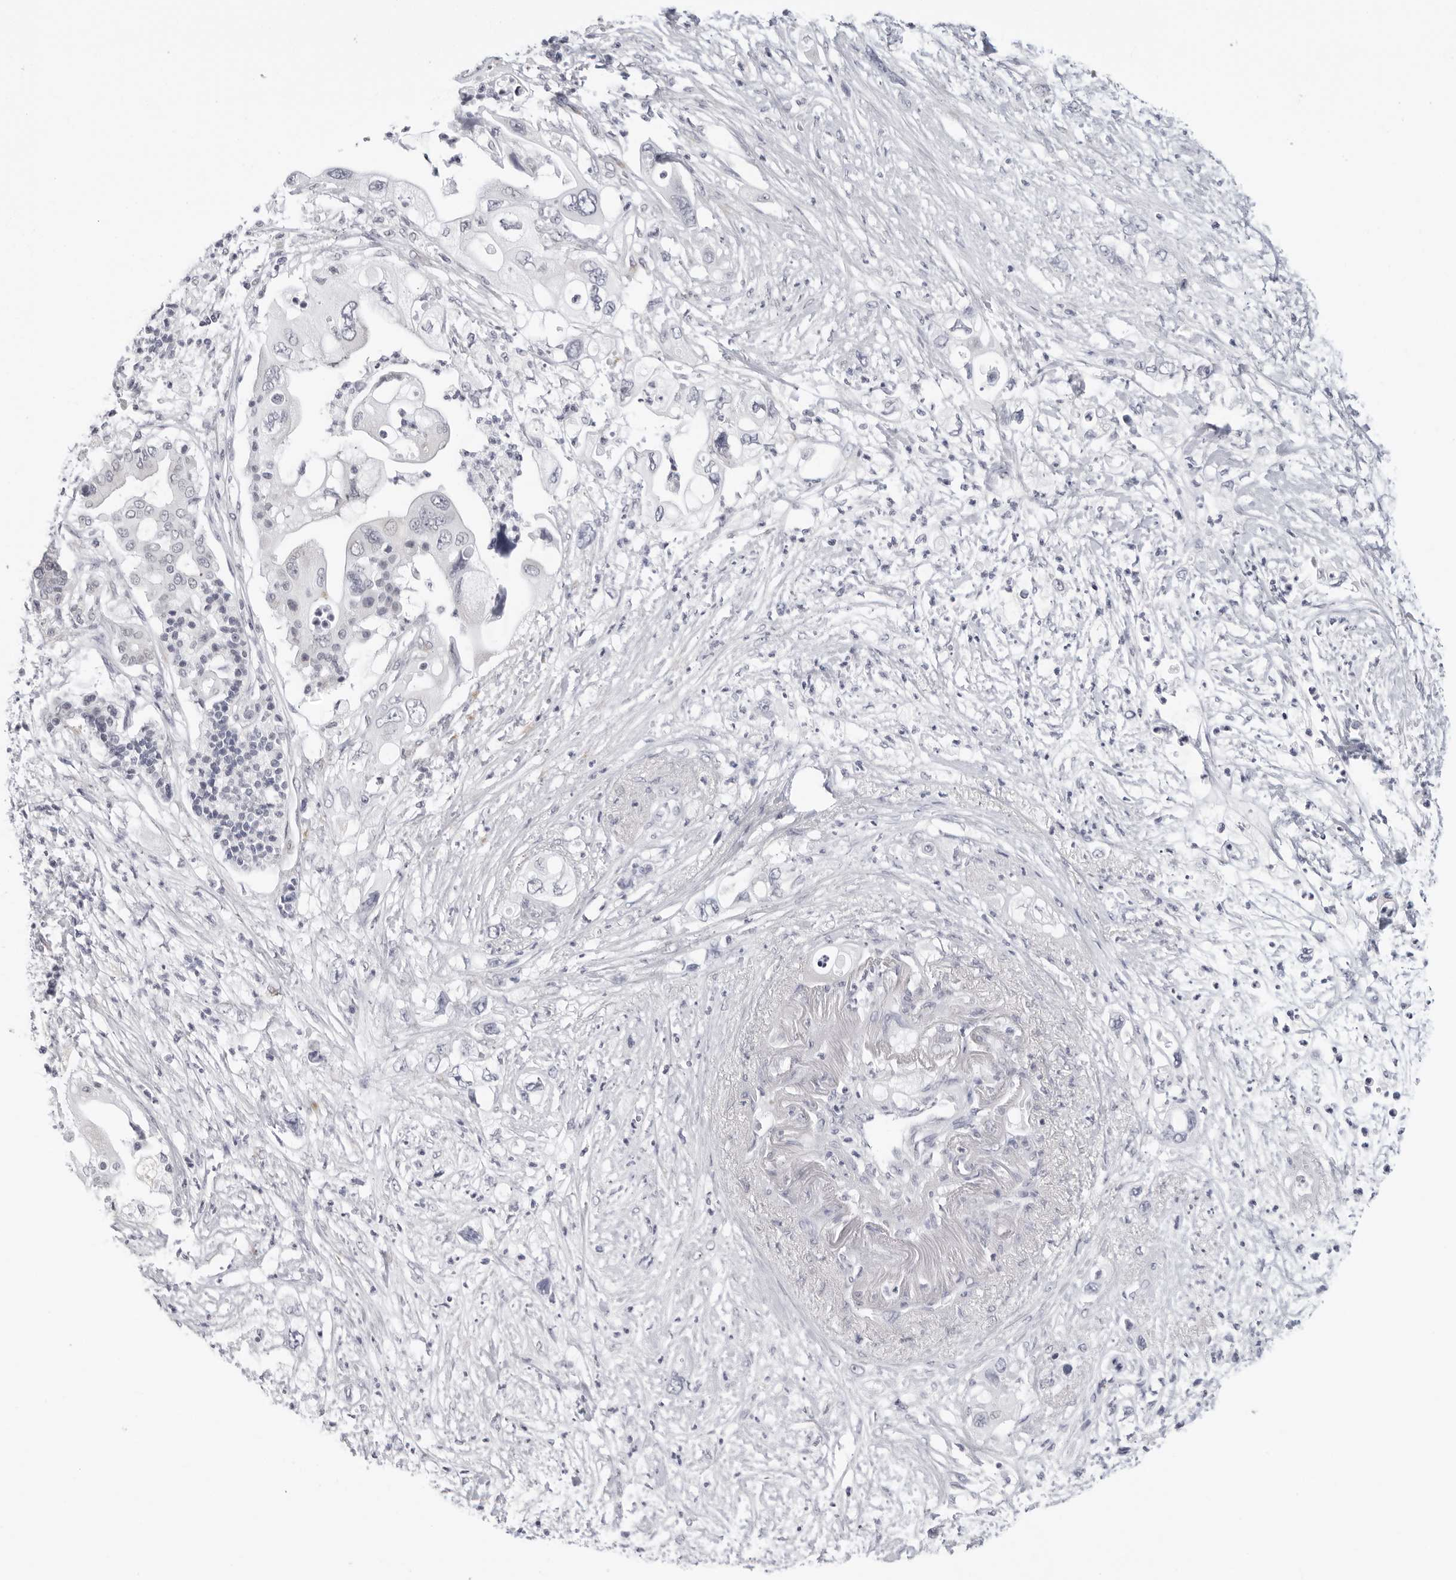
{"staining": {"intensity": "negative", "quantity": "none", "location": "none"}, "tissue": "pancreatic cancer", "cell_type": "Tumor cells", "image_type": "cancer", "snomed": [{"axis": "morphology", "description": "Adenocarcinoma, NOS"}, {"axis": "topography", "description": "Pancreas"}], "caption": "Pancreatic cancer was stained to show a protein in brown. There is no significant expression in tumor cells.", "gene": "EDN2", "patient": {"sex": "male", "age": 66}}